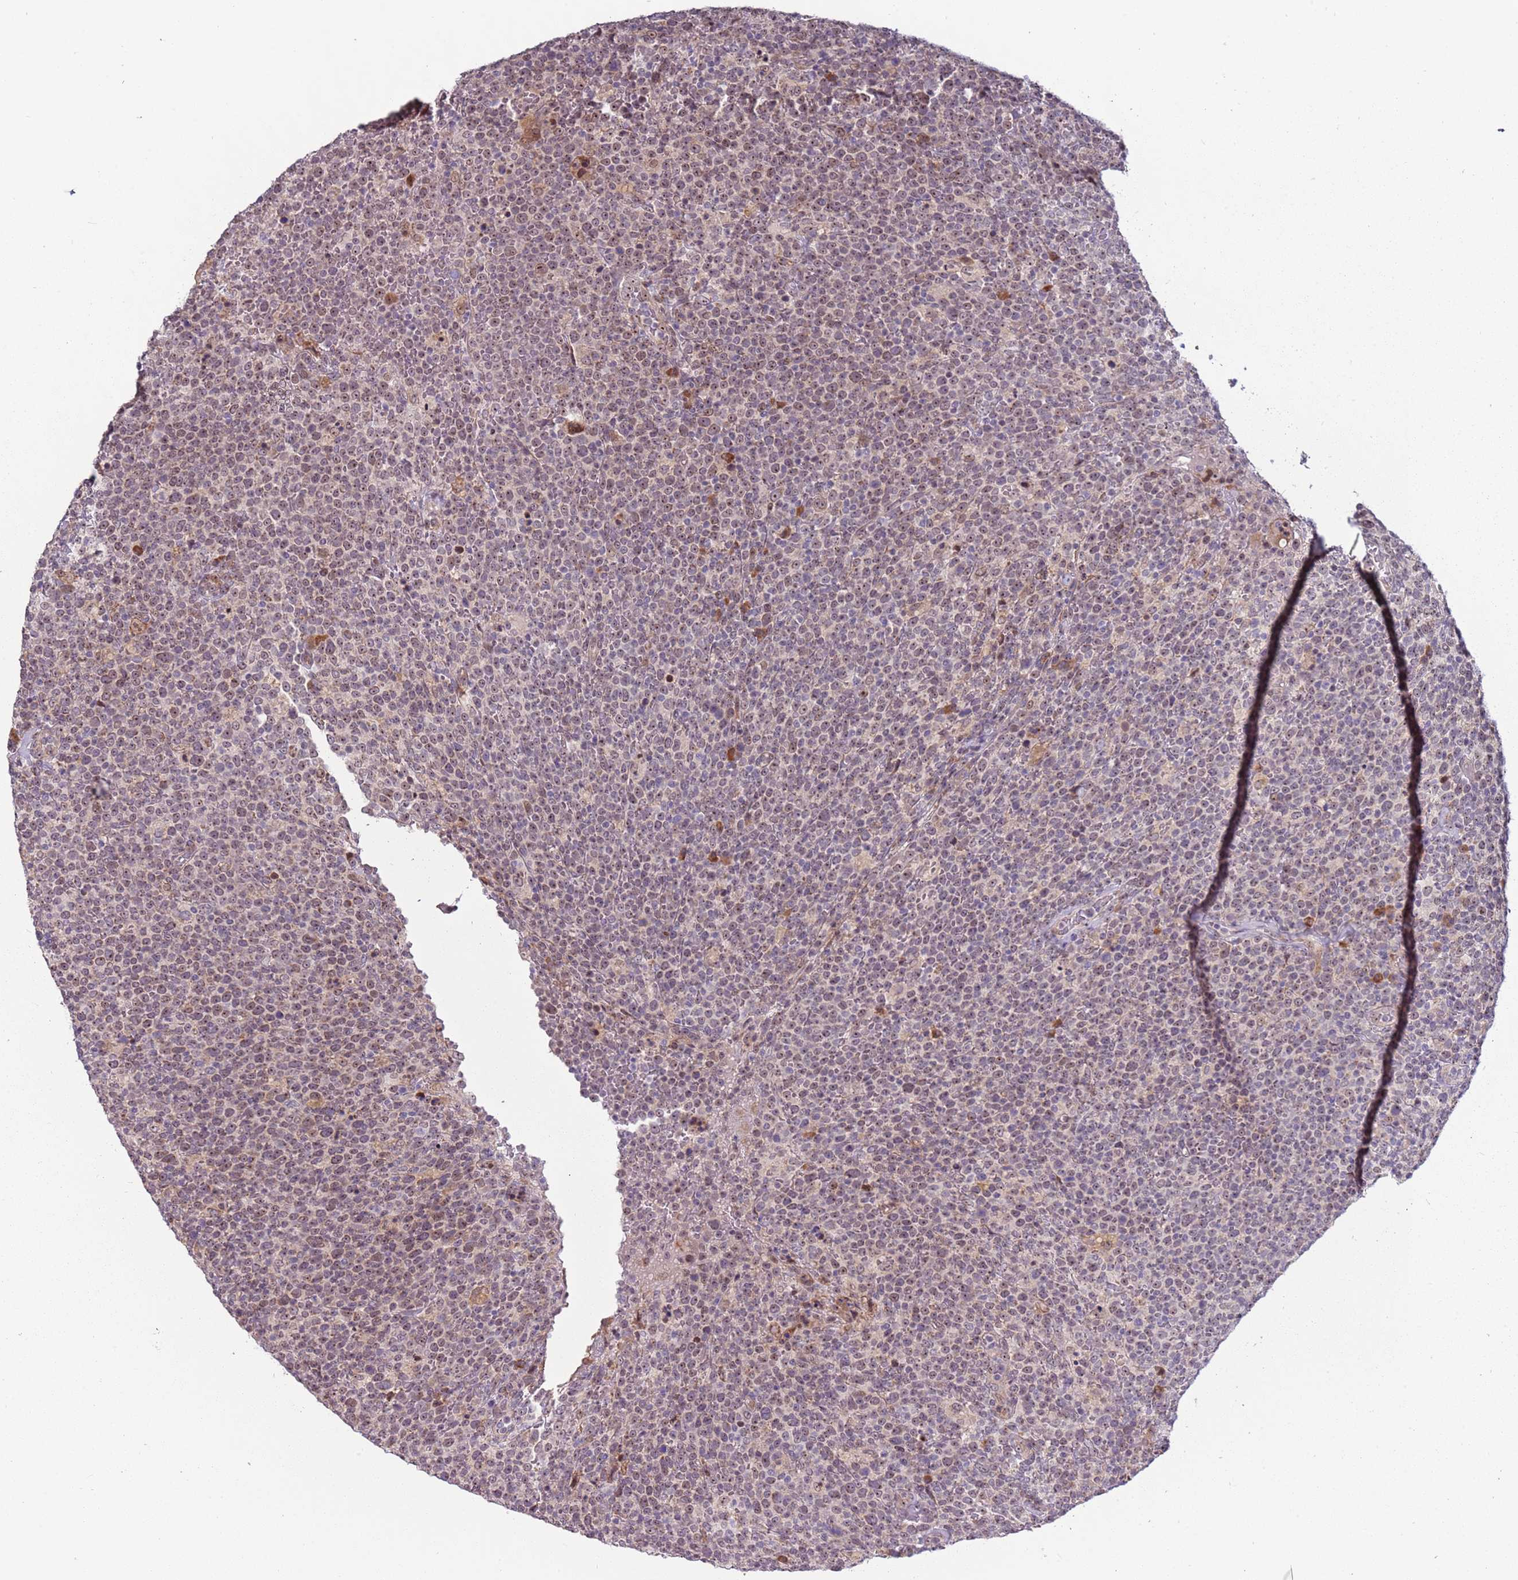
{"staining": {"intensity": "weak", "quantity": "25%-75%", "location": "nuclear"}, "tissue": "lymphoma", "cell_type": "Tumor cells", "image_type": "cancer", "snomed": [{"axis": "morphology", "description": "Malignant lymphoma, non-Hodgkin's type, High grade"}, {"axis": "topography", "description": "Lymph node"}], "caption": "Immunohistochemistry micrograph of neoplastic tissue: human malignant lymphoma, non-Hodgkin's type (high-grade) stained using immunohistochemistry shows low levels of weak protein expression localized specifically in the nuclear of tumor cells, appearing as a nuclear brown color.", "gene": "UCMA", "patient": {"sex": "male", "age": 61}}